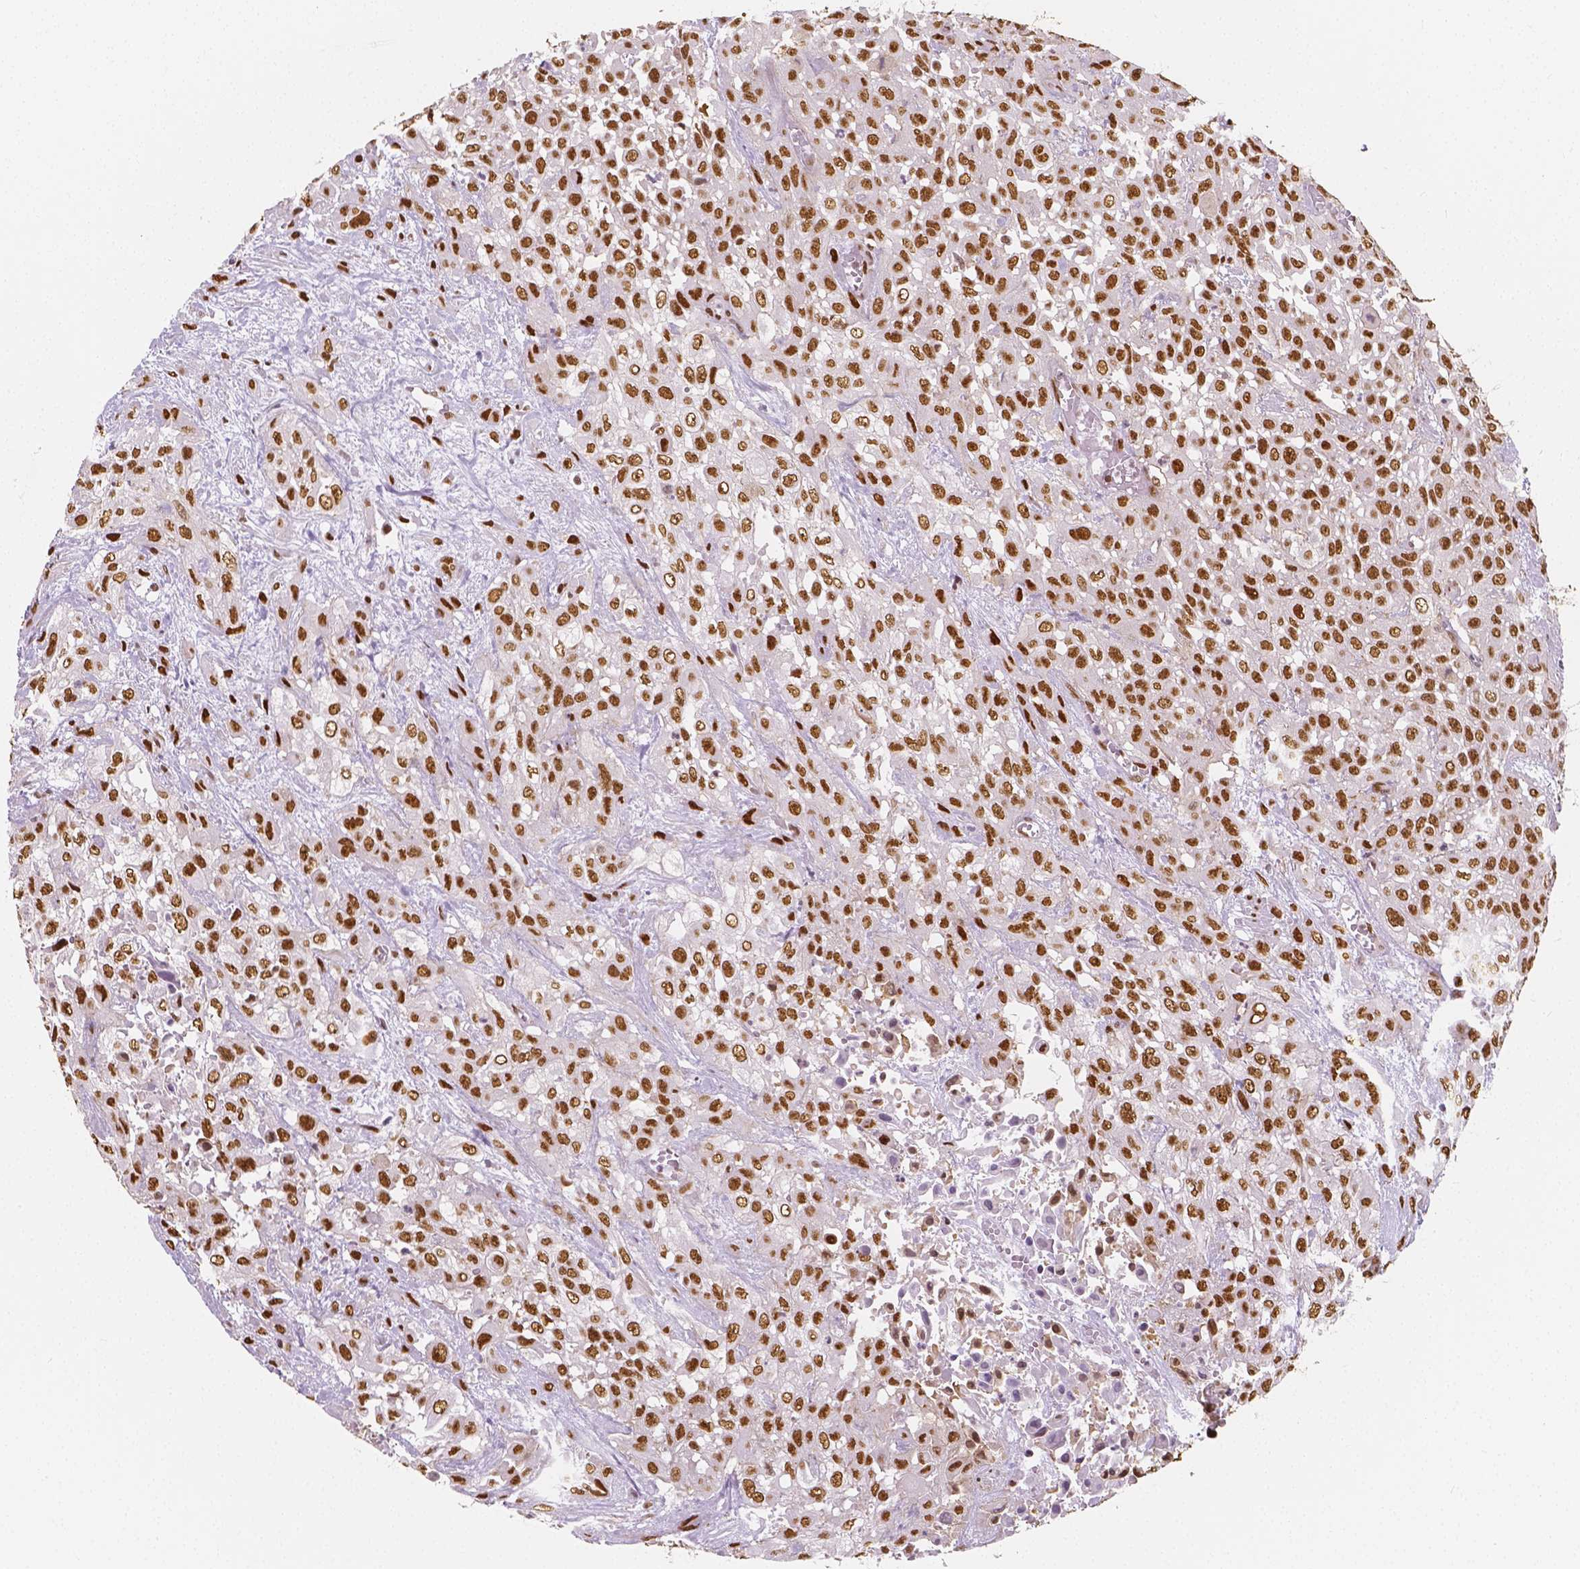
{"staining": {"intensity": "moderate", "quantity": ">75%", "location": "nuclear"}, "tissue": "urothelial cancer", "cell_type": "Tumor cells", "image_type": "cancer", "snomed": [{"axis": "morphology", "description": "Urothelial carcinoma, High grade"}, {"axis": "topography", "description": "Urinary bladder"}], "caption": "High-grade urothelial carcinoma tissue demonstrates moderate nuclear positivity in approximately >75% of tumor cells", "gene": "NUCKS1", "patient": {"sex": "male", "age": 57}}